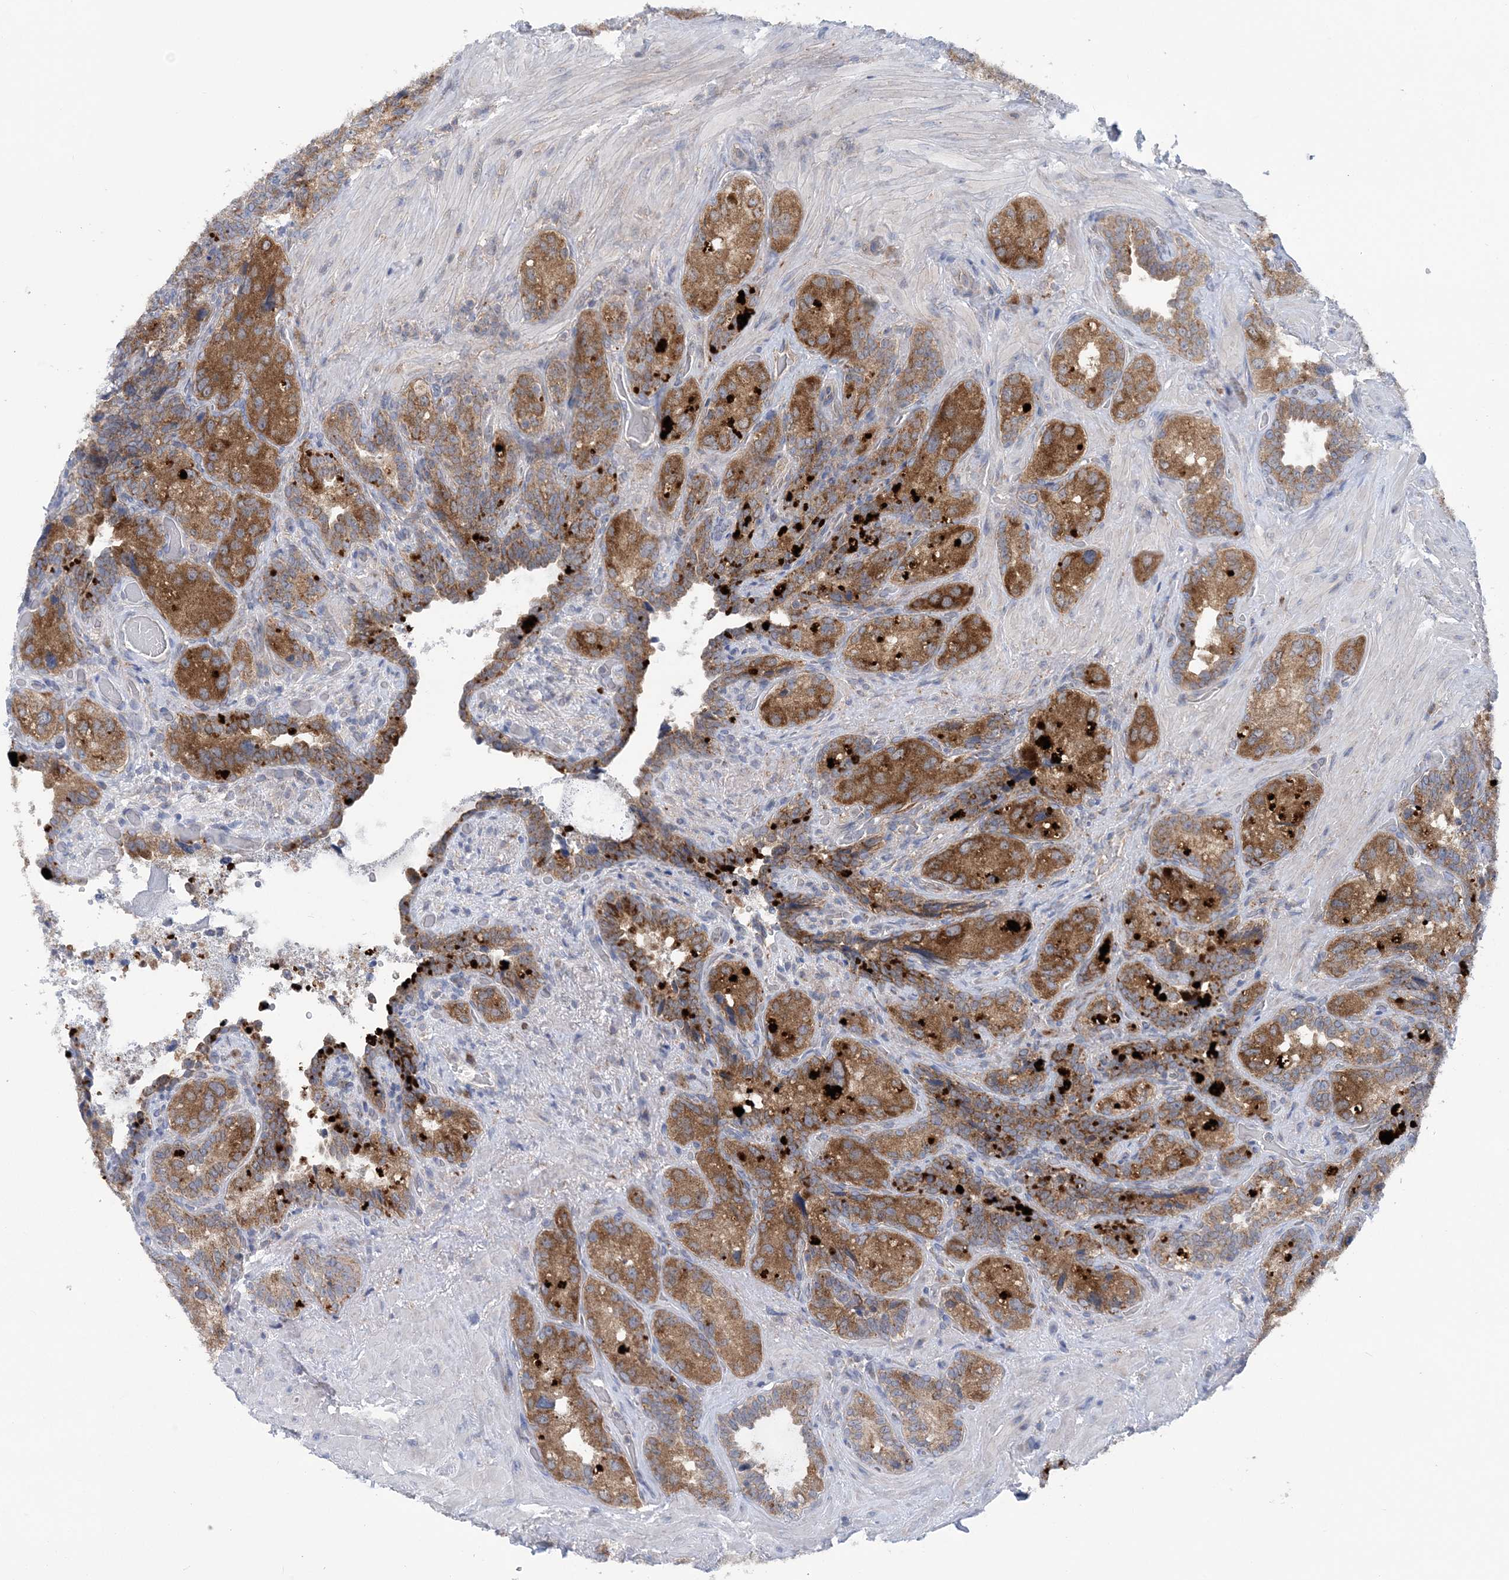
{"staining": {"intensity": "strong", "quantity": ">75%", "location": "cytoplasmic/membranous"}, "tissue": "seminal vesicle", "cell_type": "Glandular cells", "image_type": "normal", "snomed": [{"axis": "morphology", "description": "Normal tissue, NOS"}, {"axis": "topography", "description": "Seminal veicle"}, {"axis": "topography", "description": "Peripheral nerve tissue"}], "caption": "High-power microscopy captured an IHC photomicrograph of unremarkable seminal vesicle, revealing strong cytoplasmic/membranous staining in about >75% of glandular cells.", "gene": "COPE", "patient": {"sex": "male", "age": 67}}